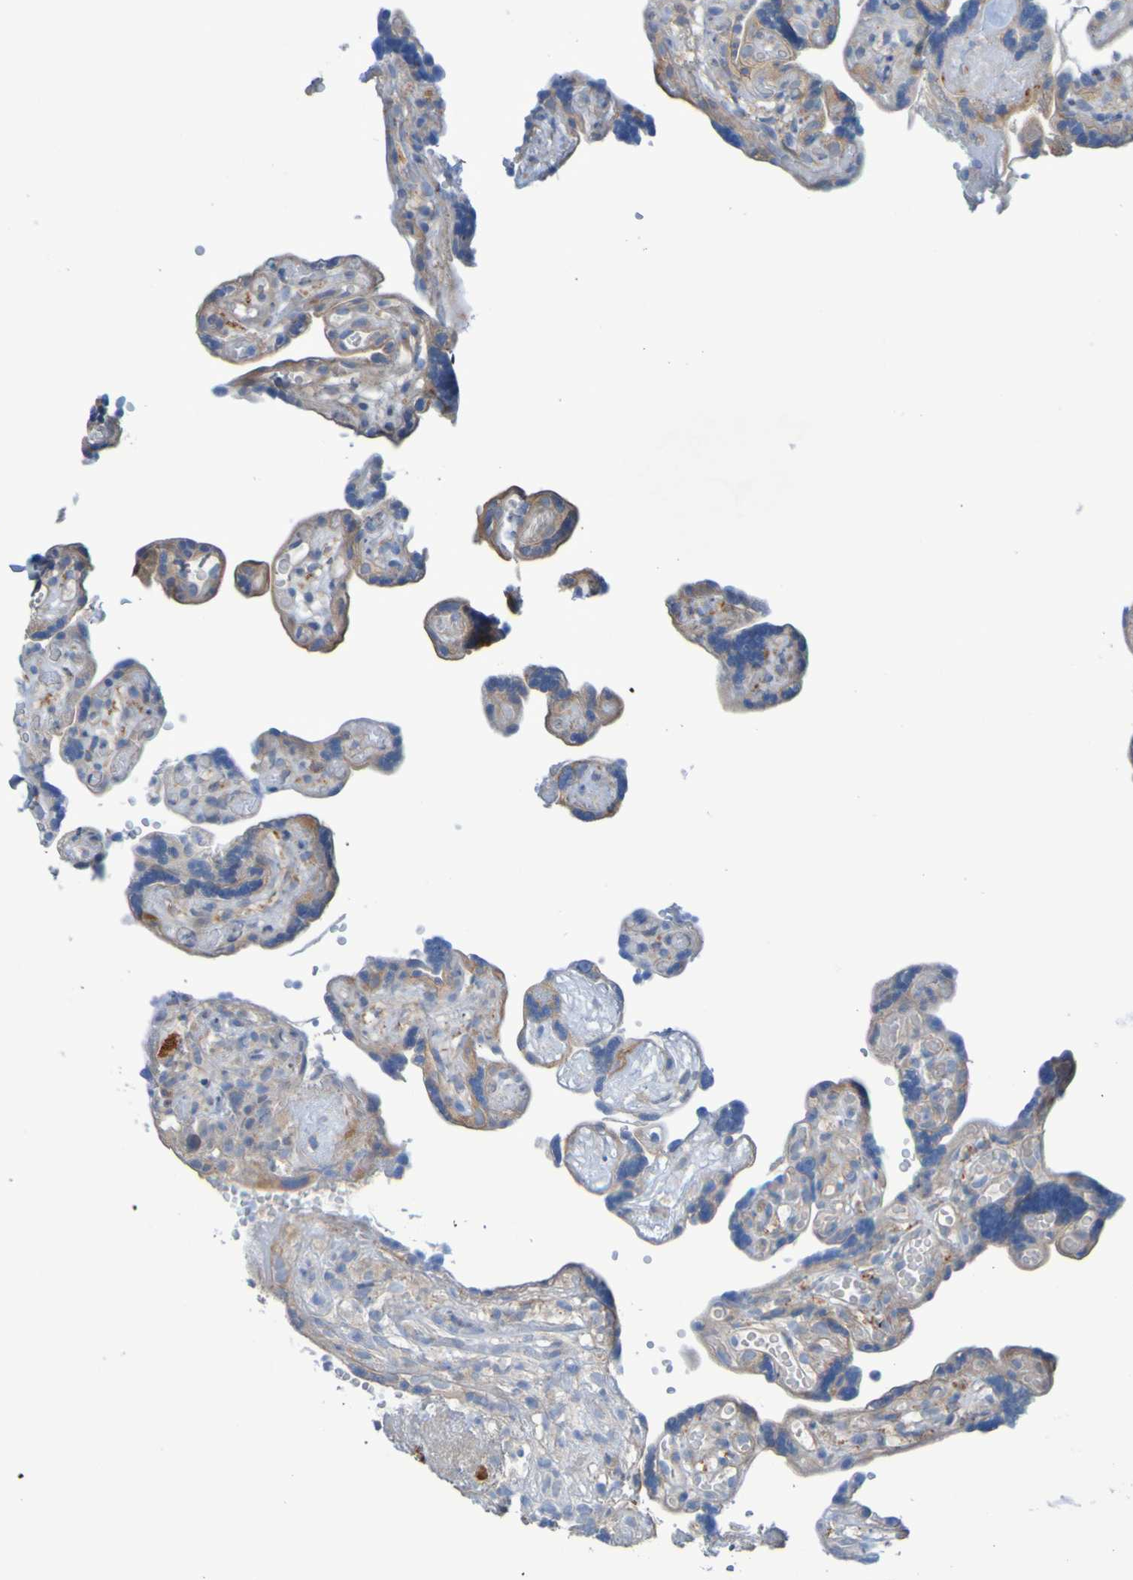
{"staining": {"intensity": "moderate", "quantity": ">75%", "location": "cytoplasmic/membranous"}, "tissue": "placenta", "cell_type": "Decidual cells", "image_type": "normal", "snomed": [{"axis": "morphology", "description": "Normal tissue, NOS"}, {"axis": "topography", "description": "Placenta"}], "caption": "A medium amount of moderate cytoplasmic/membranous positivity is present in about >75% of decidual cells in normal placenta.", "gene": "NPRL3", "patient": {"sex": "female", "age": 30}}